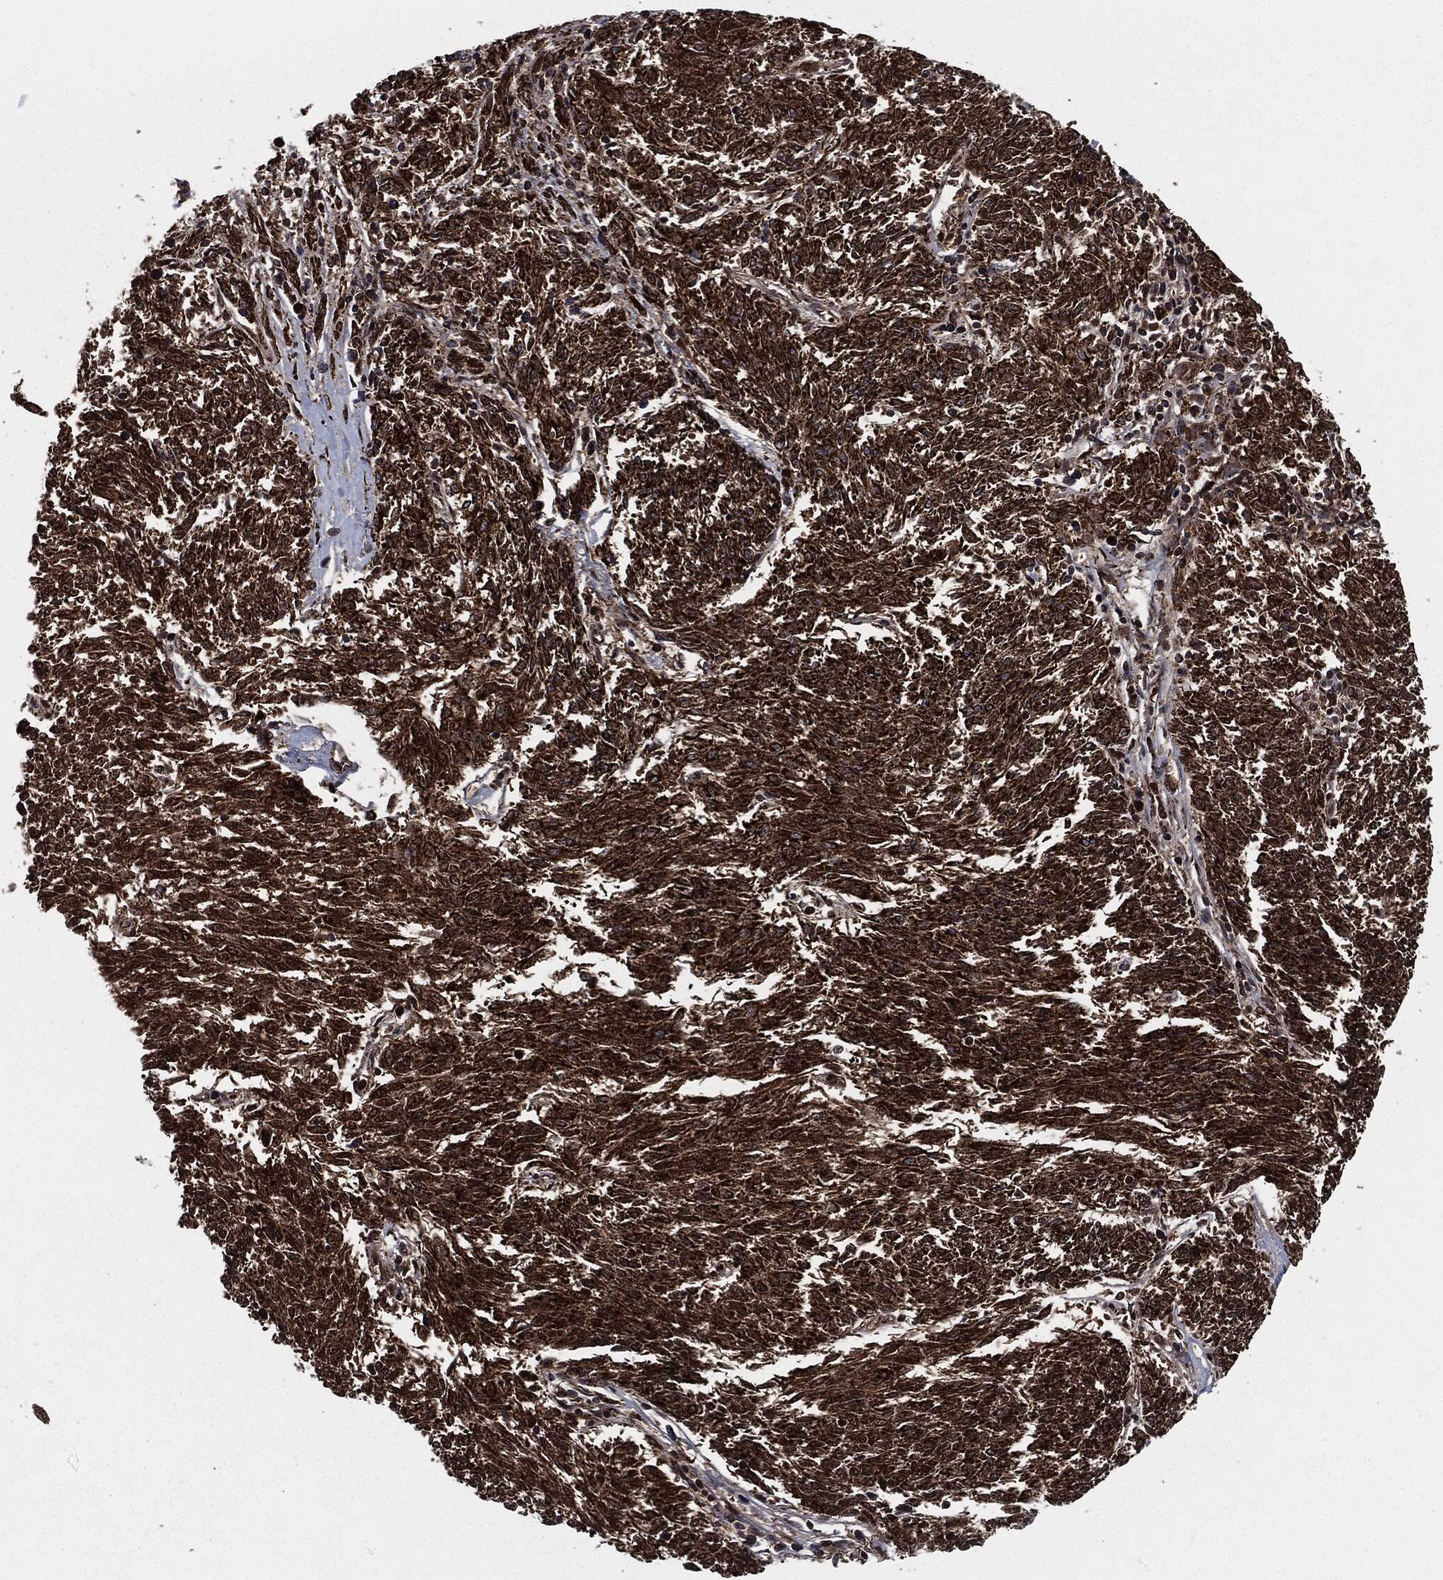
{"staining": {"intensity": "strong", "quantity": ">75%", "location": "cytoplasmic/membranous"}, "tissue": "melanoma", "cell_type": "Tumor cells", "image_type": "cancer", "snomed": [{"axis": "morphology", "description": "Malignant melanoma, NOS"}, {"axis": "topography", "description": "Skin"}], "caption": "Tumor cells exhibit high levels of strong cytoplasmic/membranous staining in about >75% of cells in malignant melanoma.", "gene": "FH", "patient": {"sex": "female", "age": 72}}